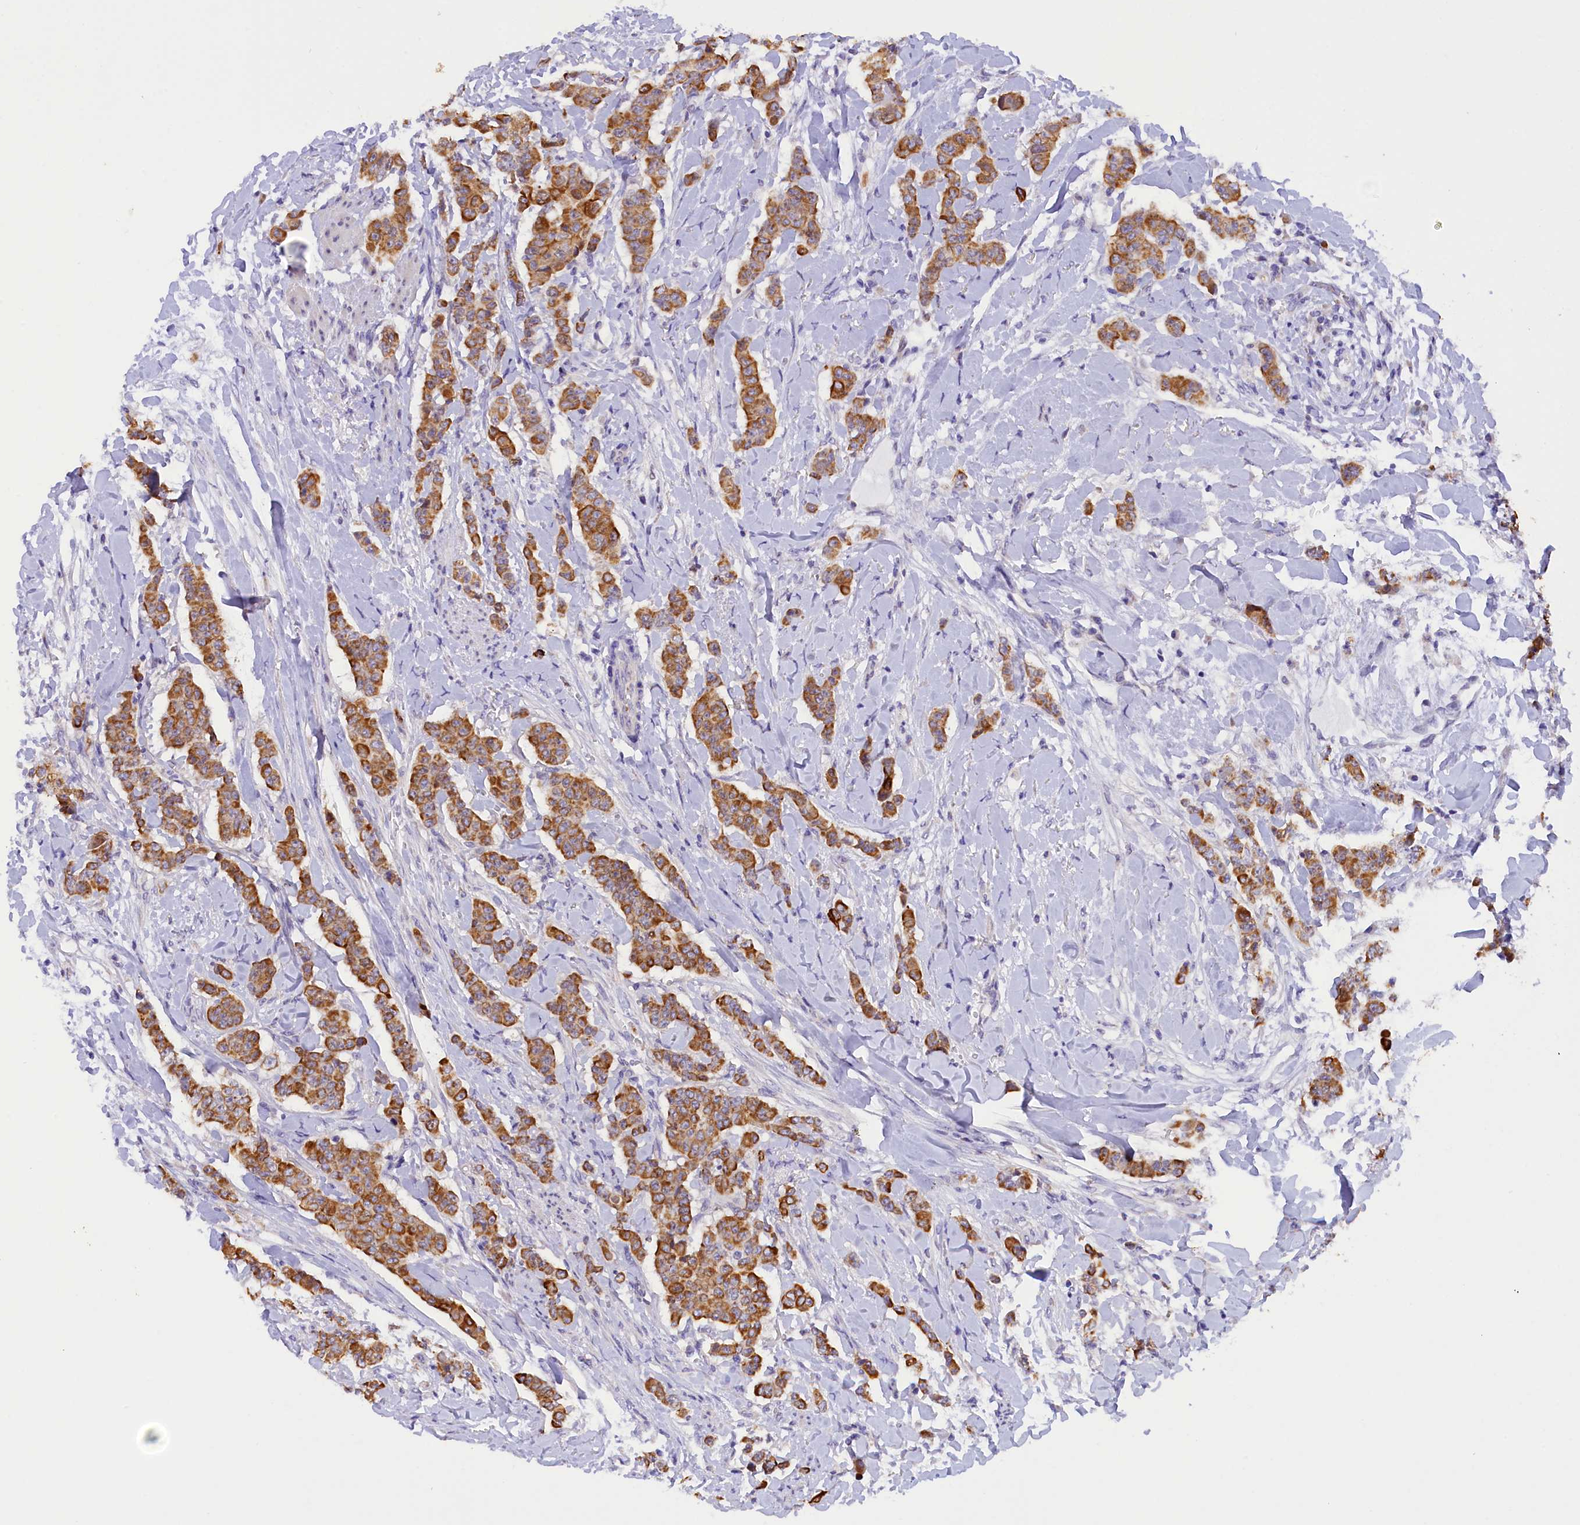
{"staining": {"intensity": "moderate", "quantity": ">75%", "location": "cytoplasmic/membranous"}, "tissue": "breast cancer", "cell_type": "Tumor cells", "image_type": "cancer", "snomed": [{"axis": "morphology", "description": "Duct carcinoma"}, {"axis": "topography", "description": "Breast"}], "caption": "Protein staining of infiltrating ductal carcinoma (breast) tissue demonstrates moderate cytoplasmic/membranous expression in about >75% of tumor cells.", "gene": "PKIA", "patient": {"sex": "female", "age": 40}}